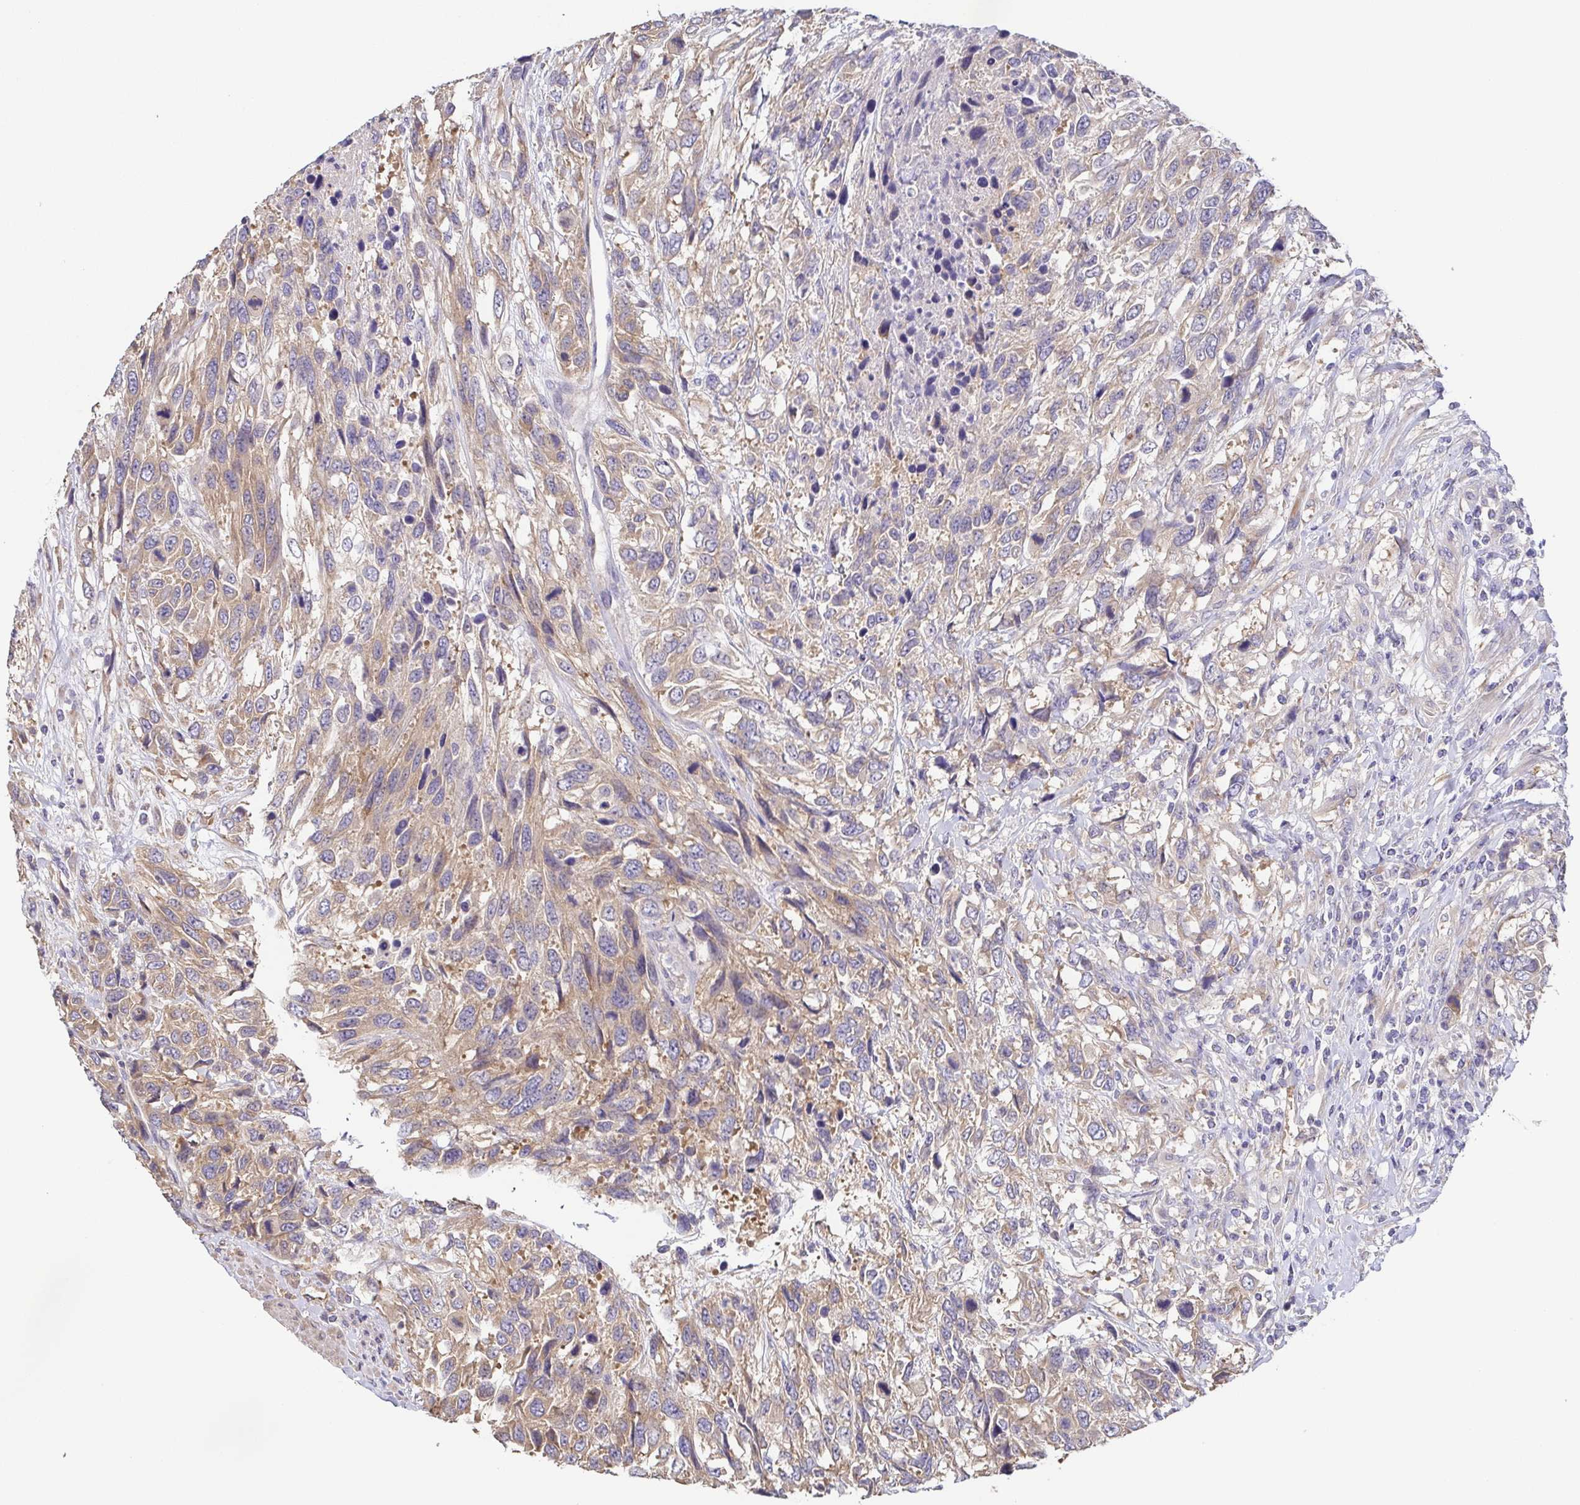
{"staining": {"intensity": "weak", "quantity": ">75%", "location": "cytoplasmic/membranous"}, "tissue": "urothelial cancer", "cell_type": "Tumor cells", "image_type": "cancer", "snomed": [{"axis": "morphology", "description": "Urothelial carcinoma, High grade"}, {"axis": "topography", "description": "Urinary bladder"}], "caption": "IHC of human high-grade urothelial carcinoma exhibits low levels of weak cytoplasmic/membranous expression in about >75% of tumor cells.", "gene": "EIF3D", "patient": {"sex": "female", "age": 70}}